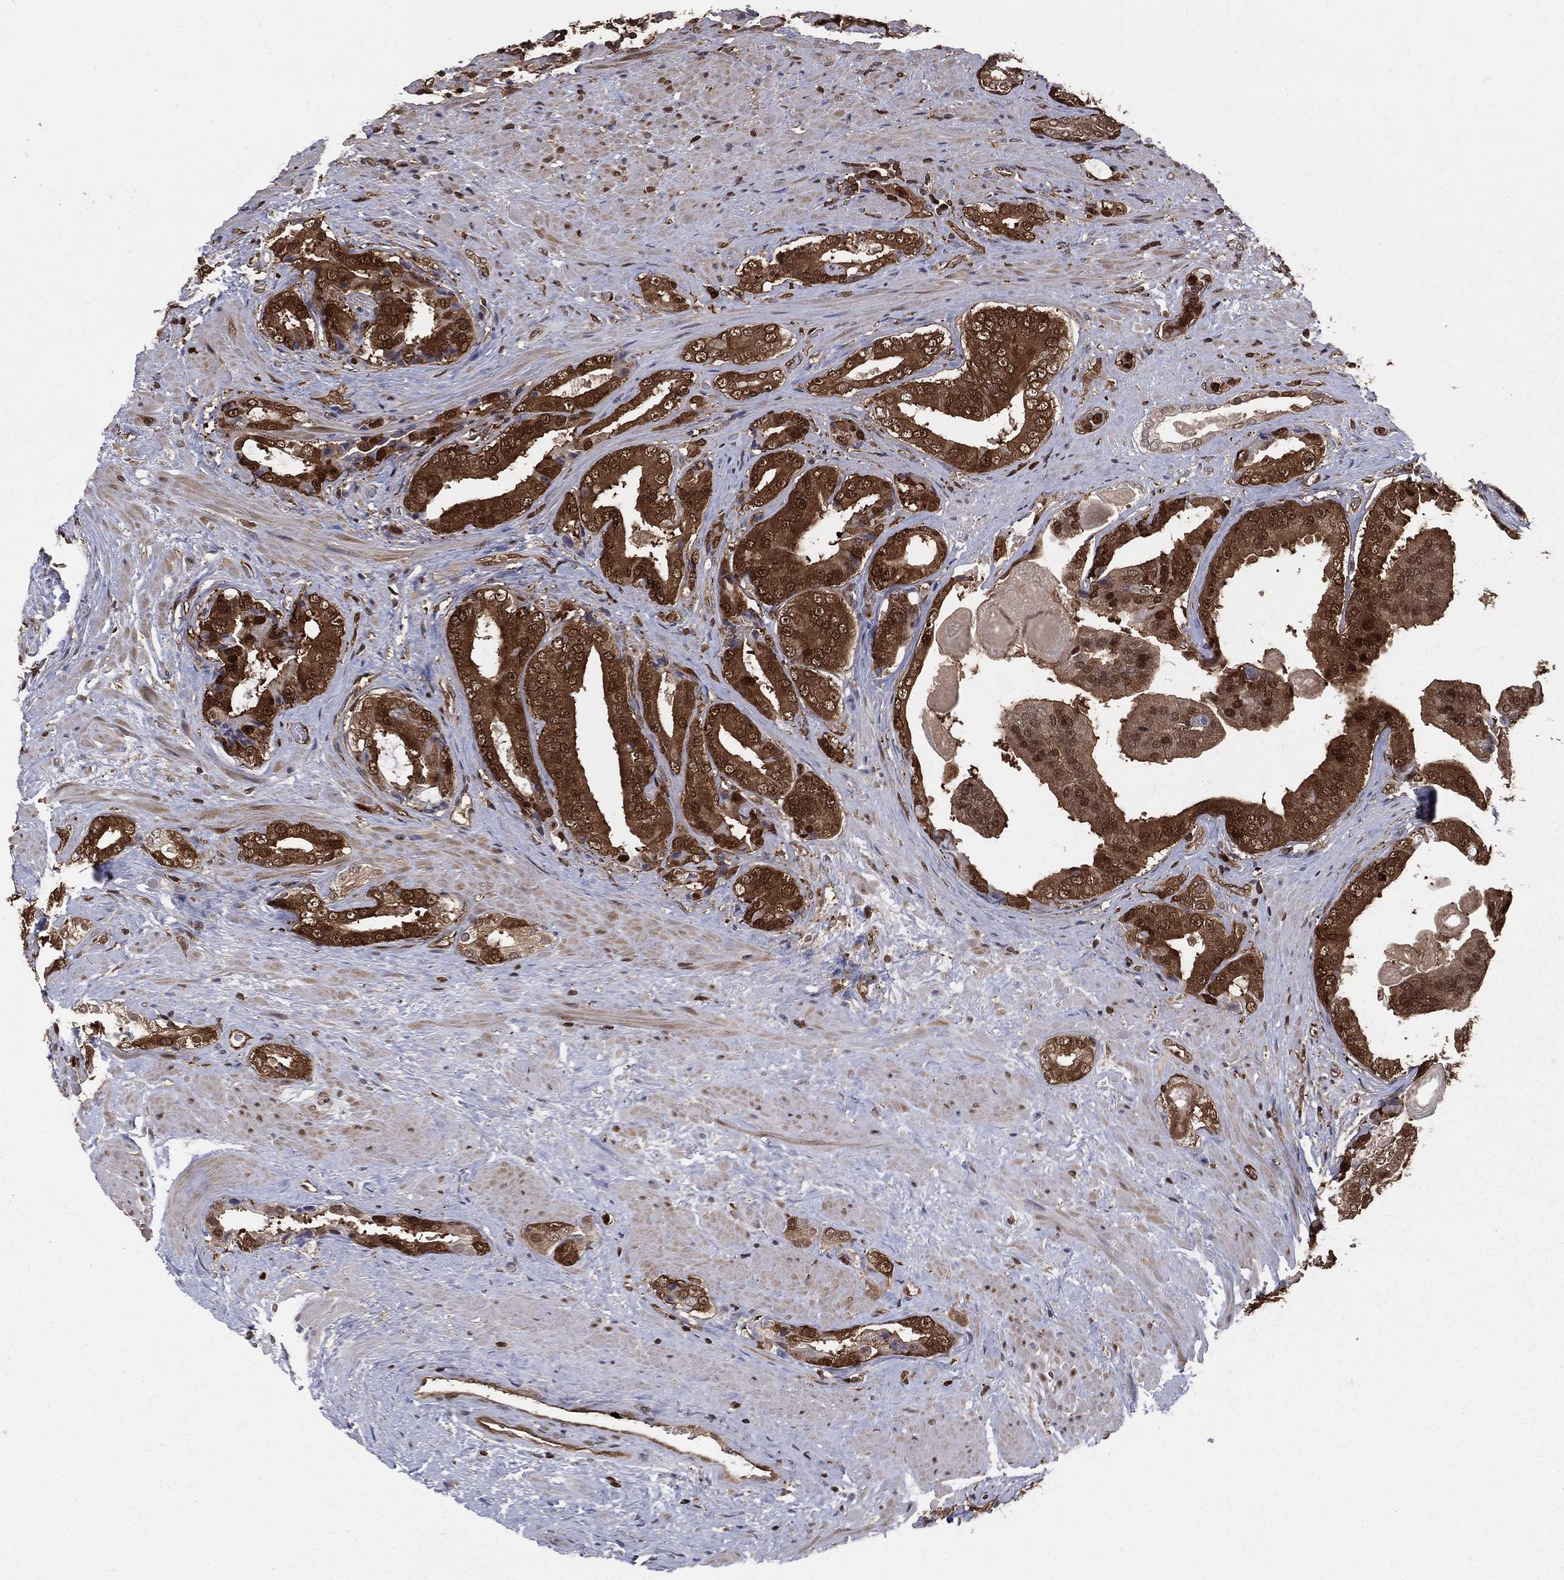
{"staining": {"intensity": "strong", "quantity": "25%-75%", "location": "cytoplasmic/membranous,nuclear"}, "tissue": "prostate cancer", "cell_type": "Tumor cells", "image_type": "cancer", "snomed": [{"axis": "morphology", "description": "Adenocarcinoma, Low grade"}, {"axis": "topography", "description": "Prostate and seminal vesicle, NOS"}], "caption": "Human prostate cancer stained with a brown dye displays strong cytoplasmic/membranous and nuclear positive staining in approximately 25%-75% of tumor cells.", "gene": "ENO1", "patient": {"sex": "male", "age": 61}}